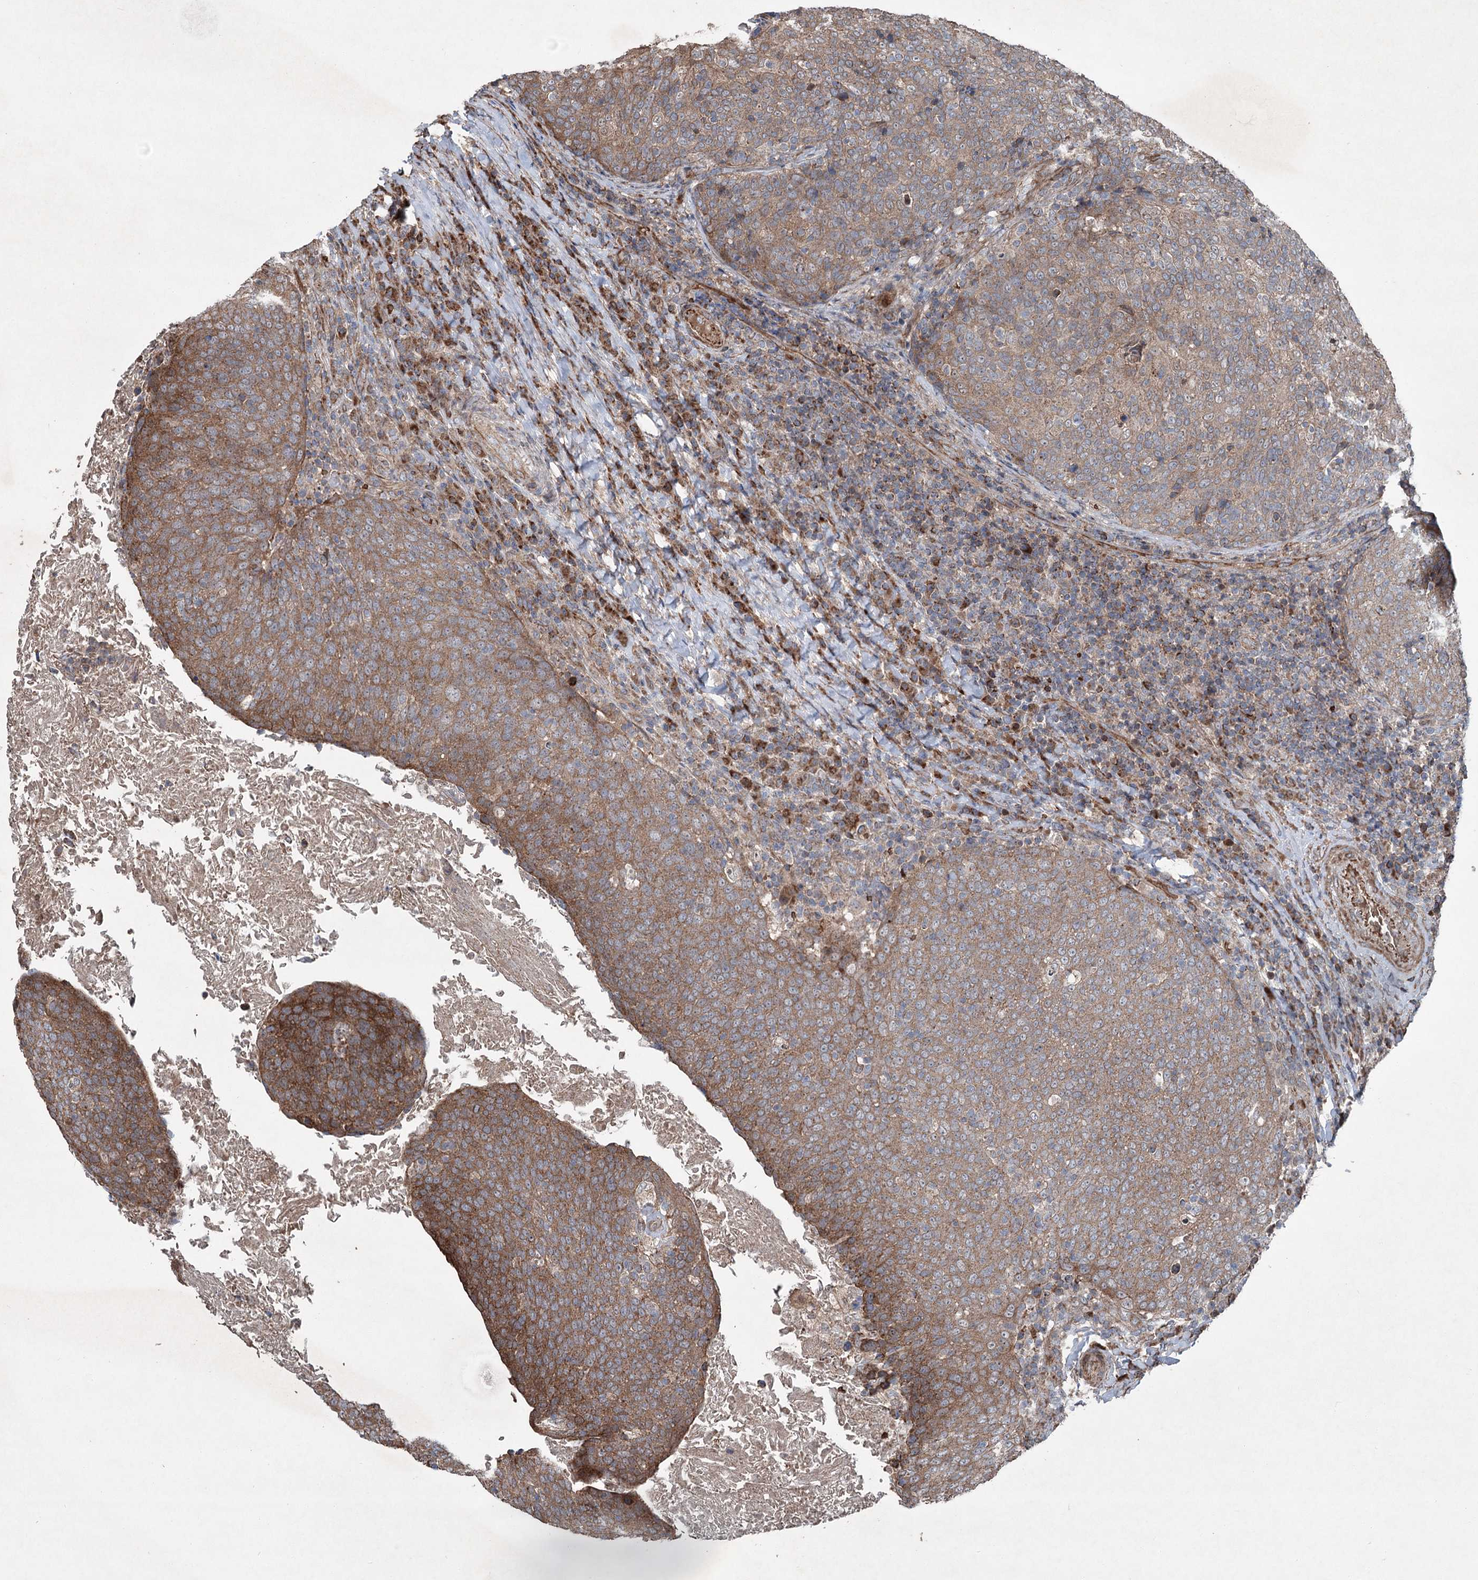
{"staining": {"intensity": "moderate", "quantity": ">75%", "location": "cytoplasmic/membranous"}, "tissue": "head and neck cancer", "cell_type": "Tumor cells", "image_type": "cancer", "snomed": [{"axis": "morphology", "description": "Squamous cell carcinoma, NOS"}, {"axis": "morphology", "description": "Squamous cell carcinoma, metastatic, NOS"}, {"axis": "topography", "description": "Lymph node"}, {"axis": "topography", "description": "Head-Neck"}], "caption": "High-magnification brightfield microscopy of head and neck squamous cell carcinoma stained with DAB (3,3'-diaminobenzidine) (brown) and counterstained with hematoxylin (blue). tumor cells exhibit moderate cytoplasmic/membranous positivity is appreciated in about>75% of cells. The protein is shown in brown color, while the nuclei are stained blue.", "gene": "SERINC5", "patient": {"sex": "male", "age": 62}}